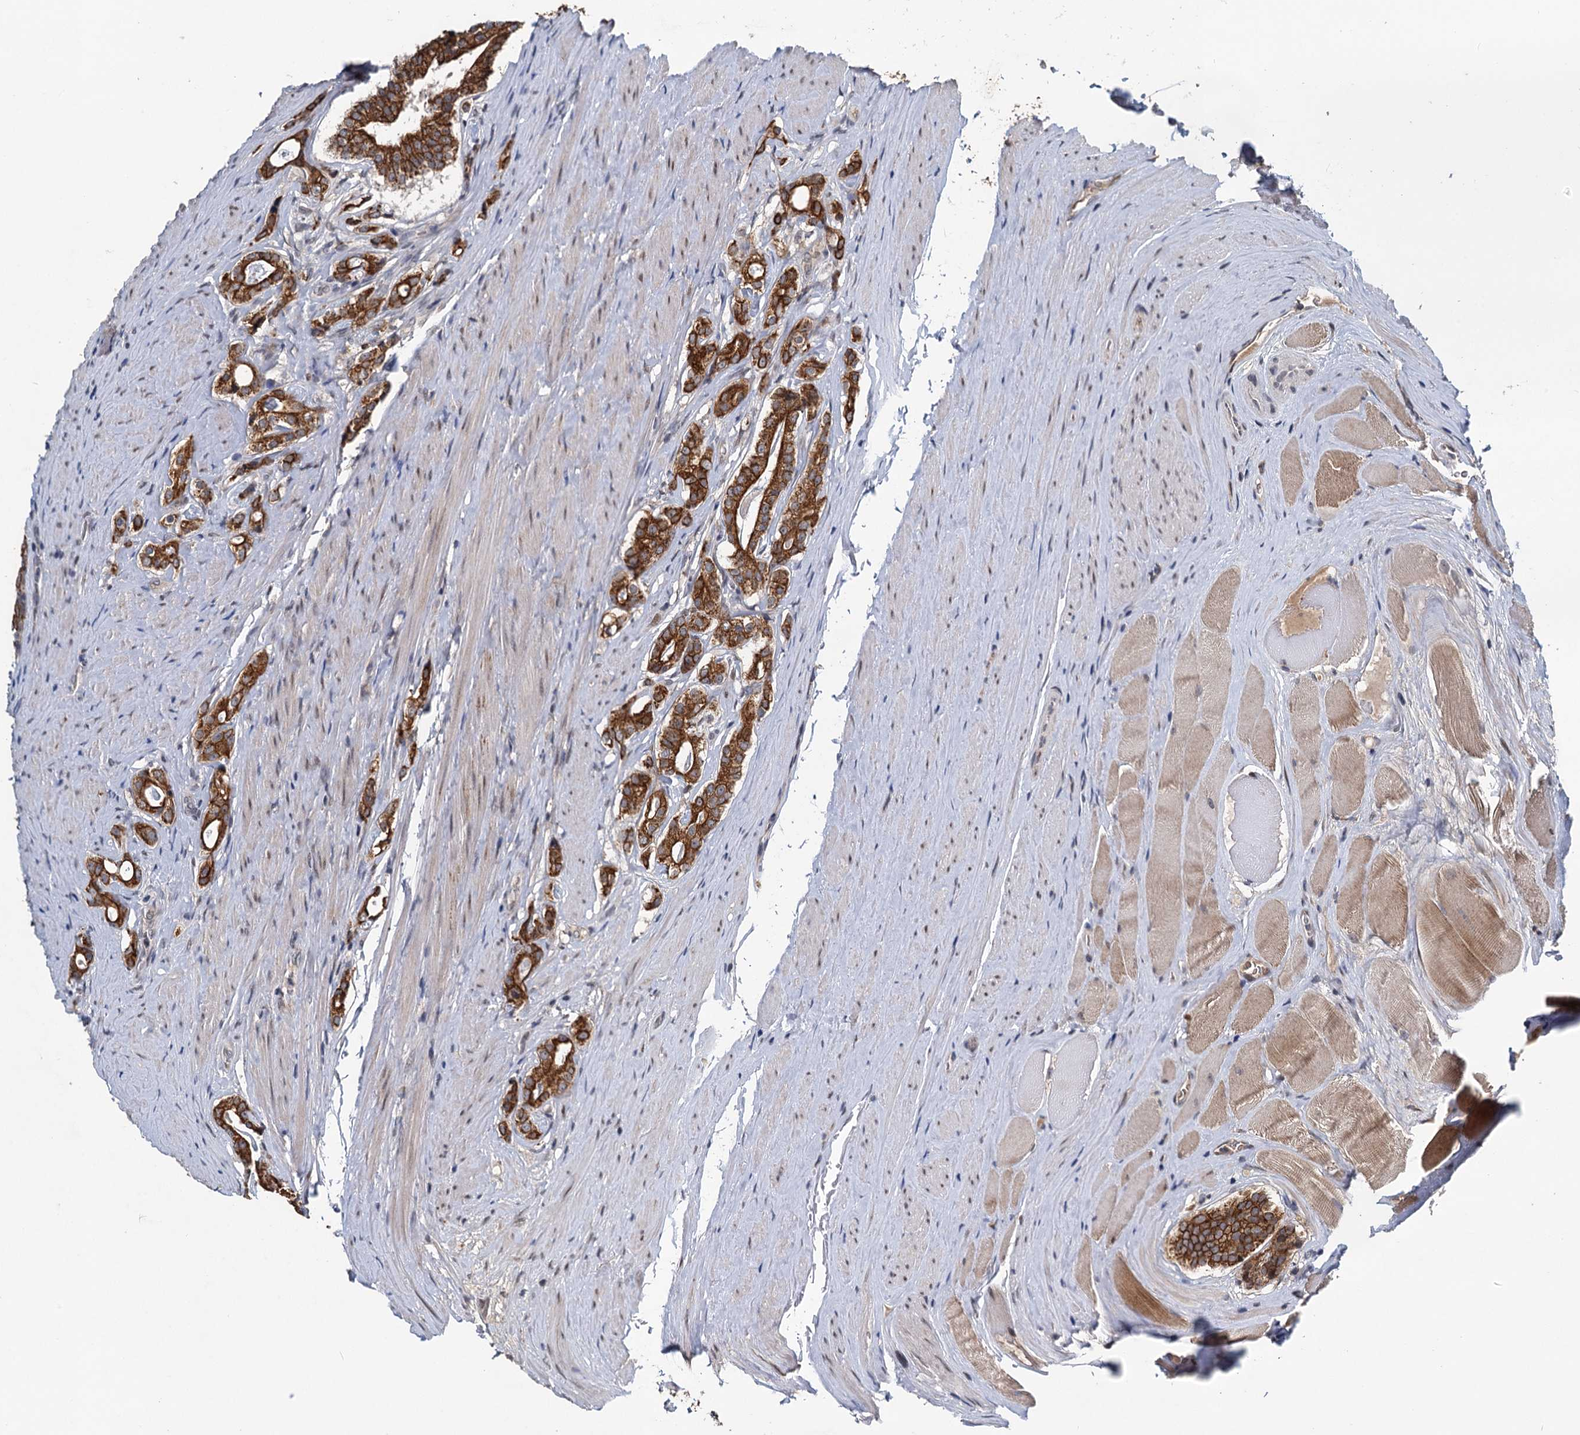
{"staining": {"intensity": "strong", "quantity": ">75%", "location": "cytoplasmic/membranous"}, "tissue": "prostate cancer", "cell_type": "Tumor cells", "image_type": "cancer", "snomed": [{"axis": "morphology", "description": "Adenocarcinoma, High grade"}, {"axis": "topography", "description": "Prostate"}], "caption": "Protein staining of prostate adenocarcinoma (high-grade) tissue demonstrates strong cytoplasmic/membranous staining in approximately >75% of tumor cells. (IHC, brightfield microscopy, high magnification).", "gene": "RITA1", "patient": {"sex": "male", "age": 63}}